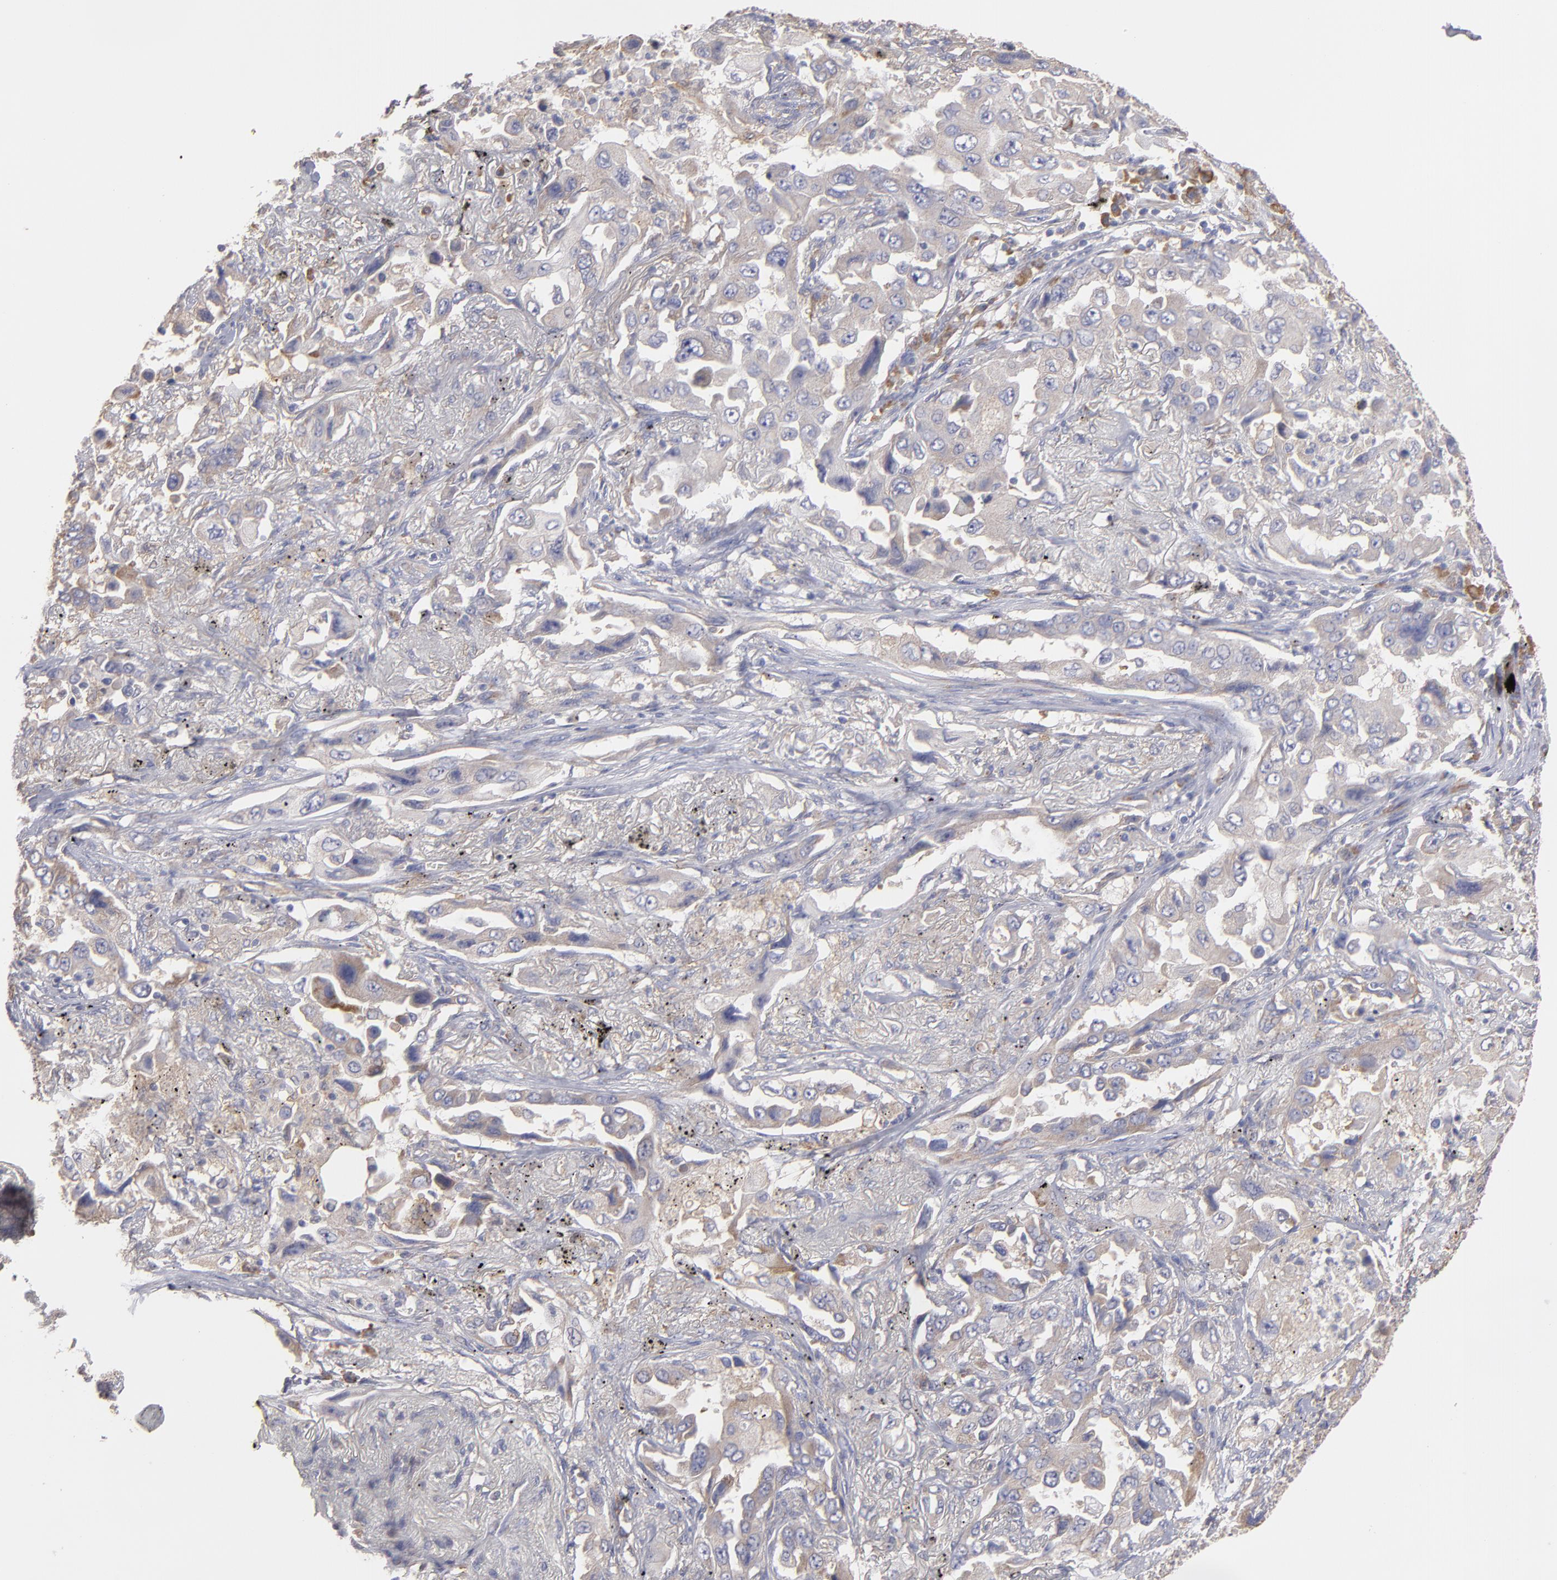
{"staining": {"intensity": "weak", "quantity": "25%-75%", "location": "cytoplasmic/membranous"}, "tissue": "lung cancer", "cell_type": "Tumor cells", "image_type": "cancer", "snomed": [{"axis": "morphology", "description": "Adenocarcinoma, NOS"}, {"axis": "topography", "description": "Lung"}], "caption": "A histopathology image of human lung cancer (adenocarcinoma) stained for a protein exhibits weak cytoplasmic/membranous brown staining in tumor cells. The protein is shown in brown color, while the nuclei are stained blue.", "gene": "ENTPD5", "patient": {"sex": "female", "age": 65}}